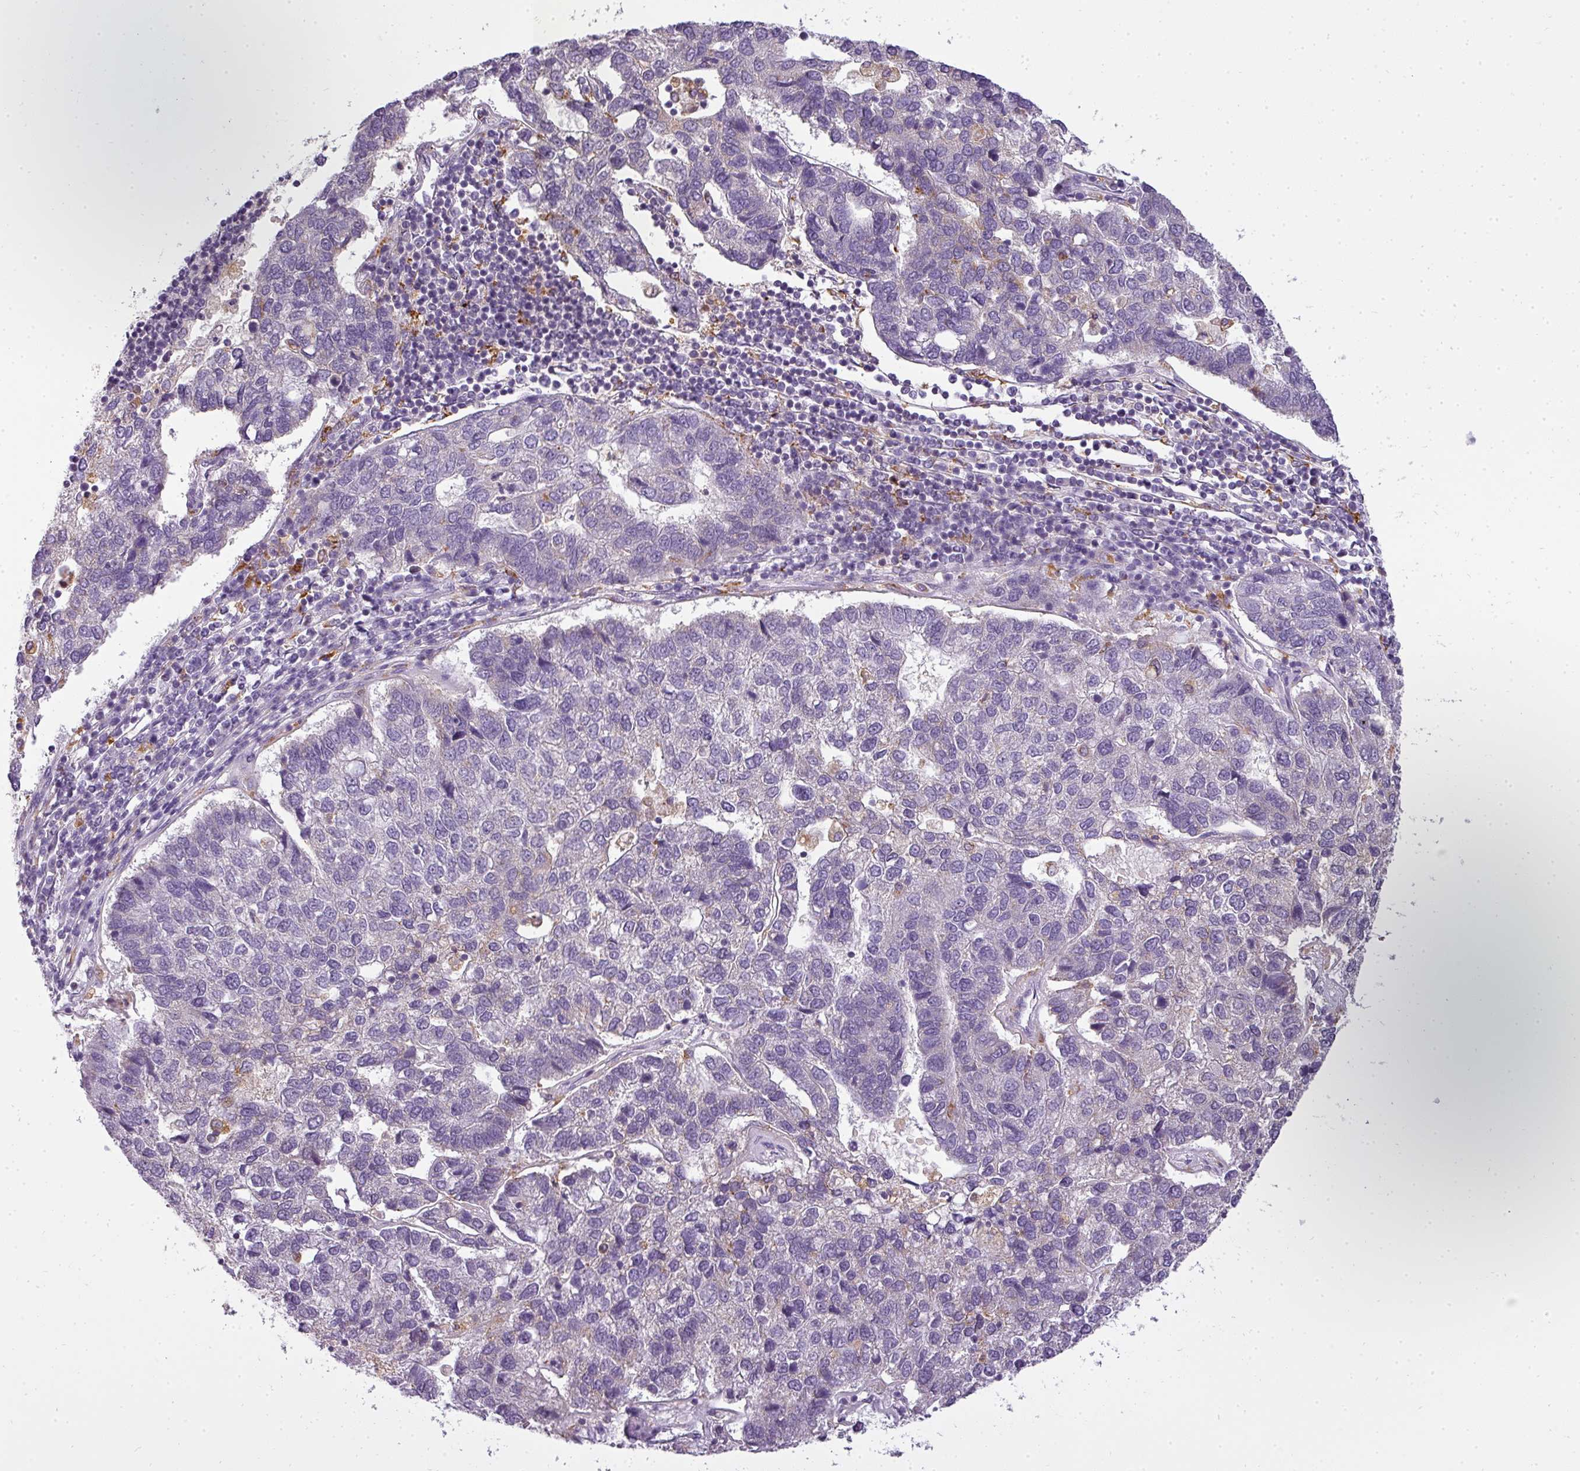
{"staining": {"intensity": "negative", "quantity": "none", "location": "none"}, "tissue": "pancreatic cancer", "cell_type": "Tumor cells", "image_type": "cancer", "snomed": [{"axis": "morphology", "description": "Adenocarcinoma, NOS"}, {"axis": "topography", "description": "Pancreas"}], "caption": "Pancreatic cancer (adenocarcinoma) was stained to show a protein in brown. There is no significant positivity in tumor cells.", "gene": "ATP6V1D", "patient": {"sex": "female", "age": 61}}